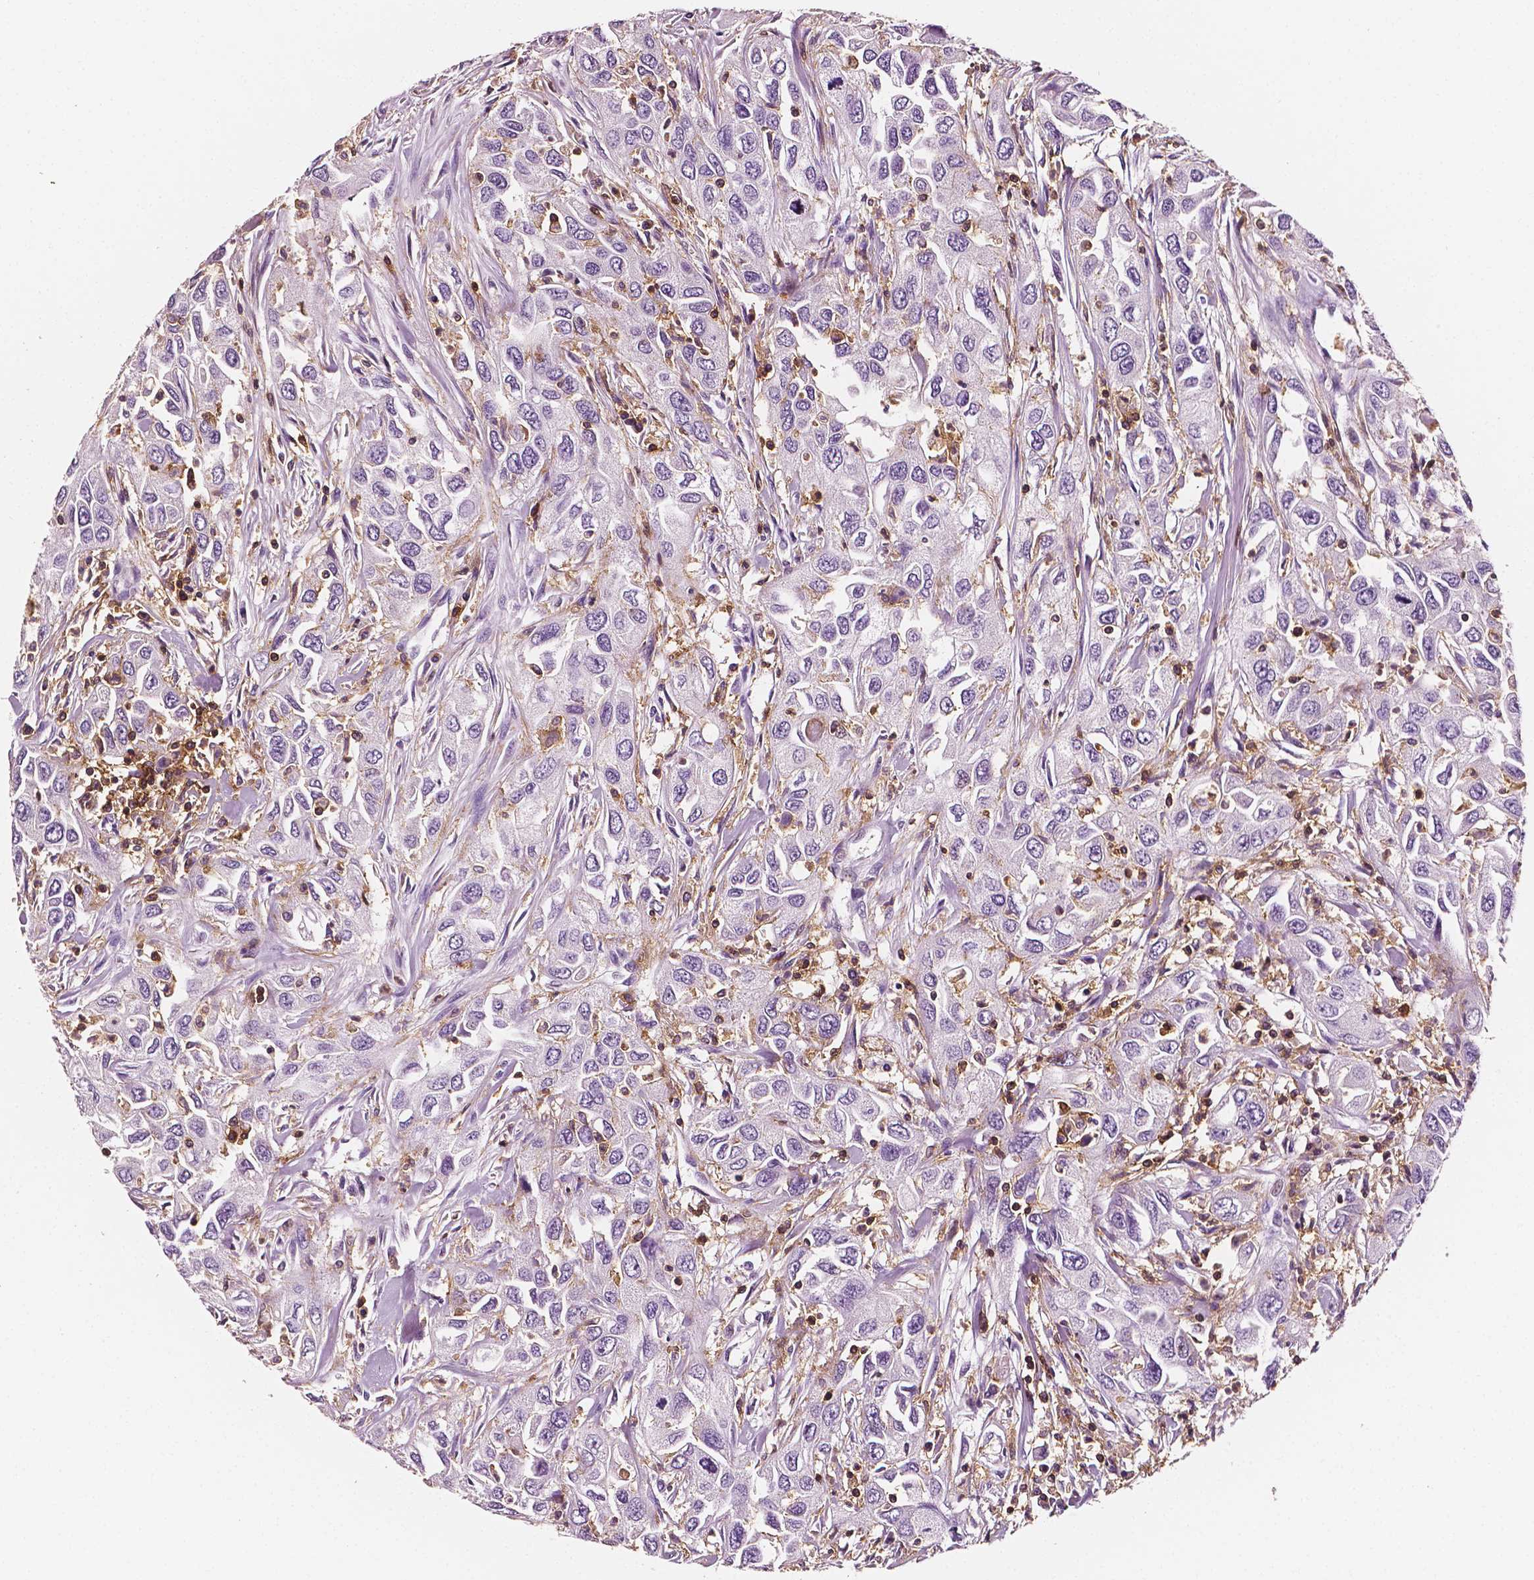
{"staining": {"intensity": "negative", "quantity": "none", "location": "none"}, "tissue": "urothelial cancer", "cell_type": "Tumor cells", "image_type": "cancer", "snomed": [{"axis": "morphology", "description": "Urothelial carcinoma, High grade"}, {"axis": "topography", "description": "Urinary bladder"}], "caption": "DAB (3,3'-diaminobenzidine) immunohistochemical staining of human urothelial cancer exhibits no significant expression in tumor cells. (Brightfield microscopy of DAB (3,3'-diaminobenzidine) immunohistochemistry at high magnification).", "gene": "PTPRC", "patient": {"sex": "male", "age": 76}}